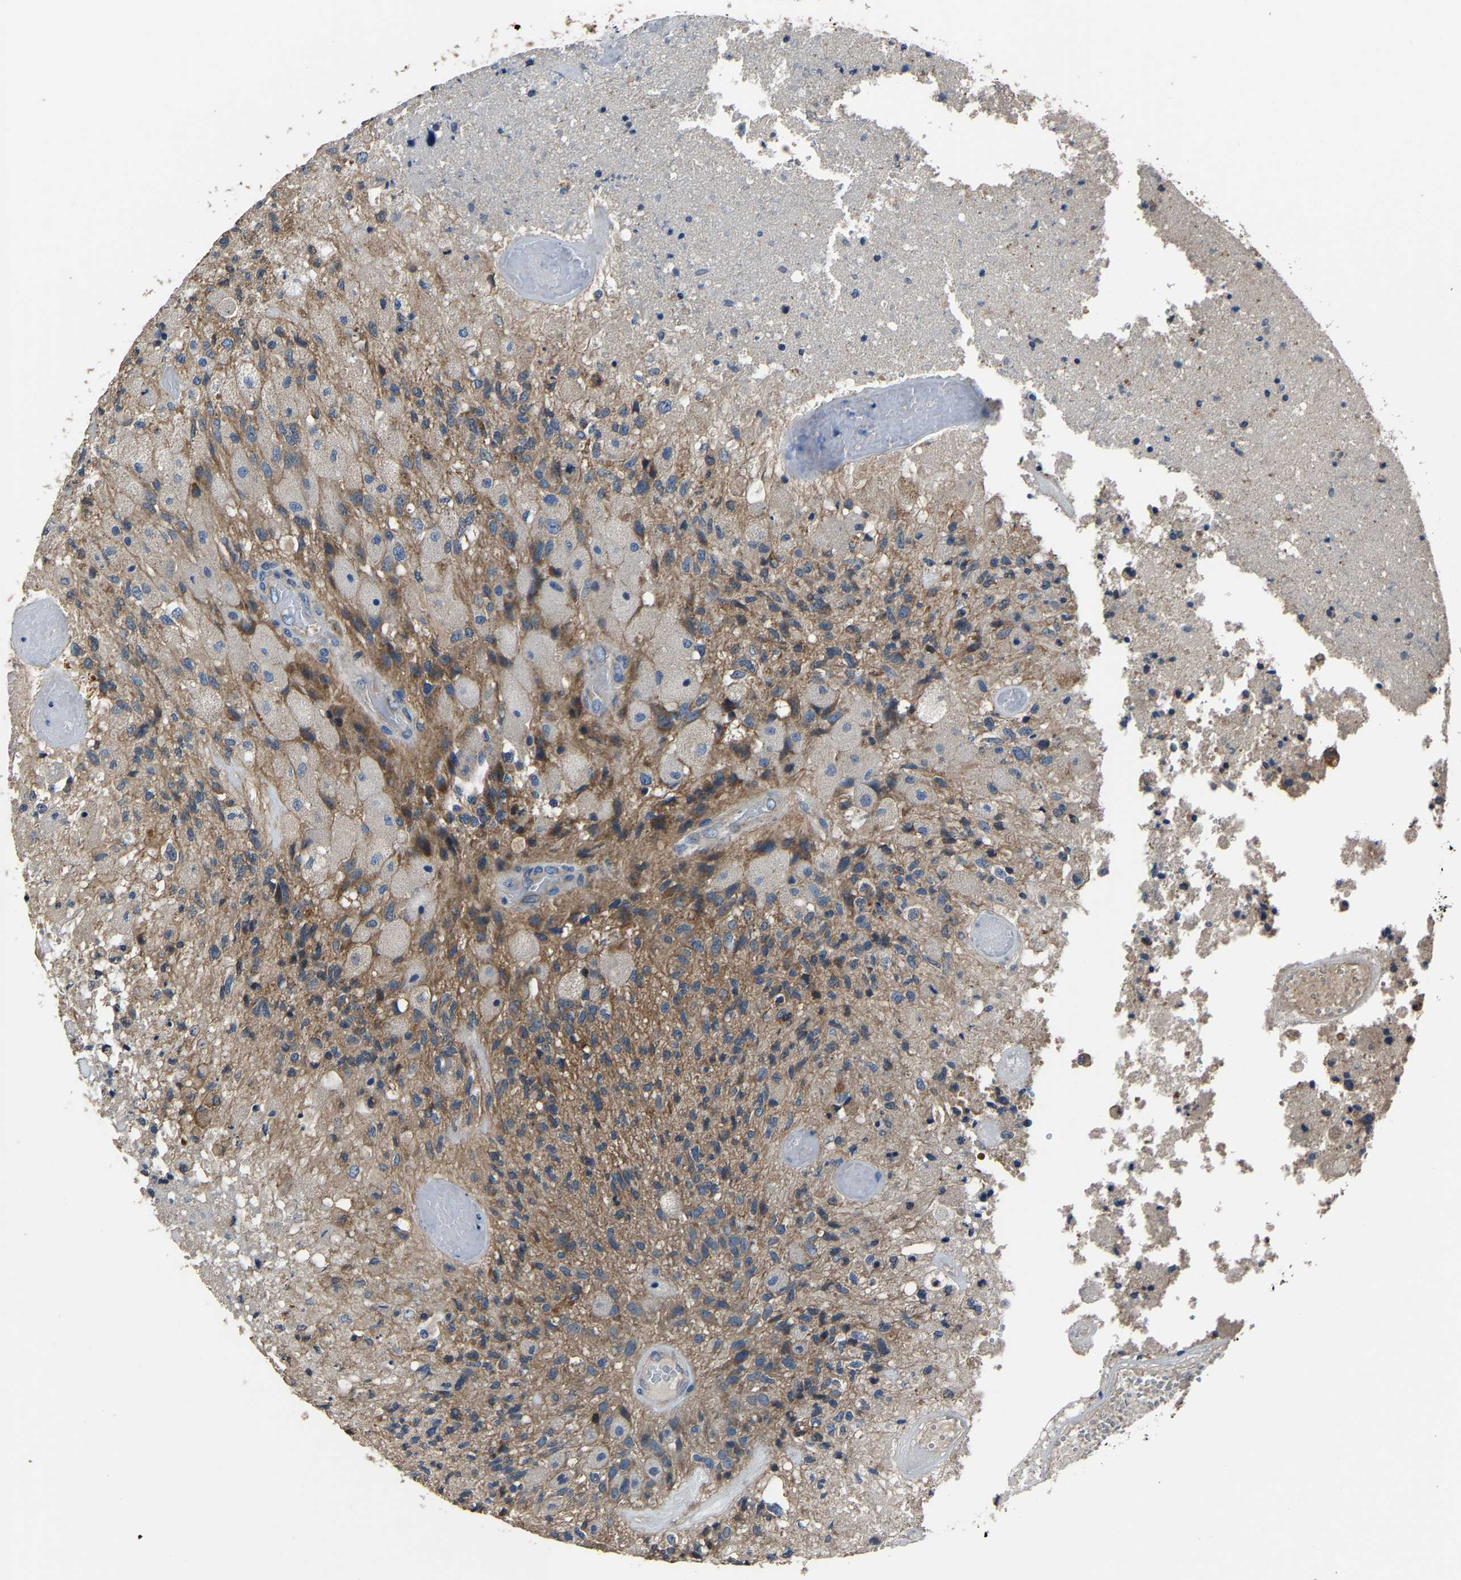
{"staining": {"intensity": "moderate", "quantity": "<25%", "location": "cytoplasmic/membranous"}, "tissue": "glioma", "cell_type": "Tumor cells", "image_type": "cancer", "snomed": [{"axis": "morphology", "description": "Normal tissue, NOS"}, {"axis": "morphology", "description": "Glioma, malignant, High grade"}, {"axis": "topography", "description": "Cerebral cortex"}], "caption": "Immunohistochemistry (IHC) histopathology image of human glioma stained for a protein (brown), which reveals low levels of moderate cytoplasmic/membranous expression in about <25% of tumor cells.", "gene": "KIAA1958", "patient": {"sex": "male", "age": 77}}